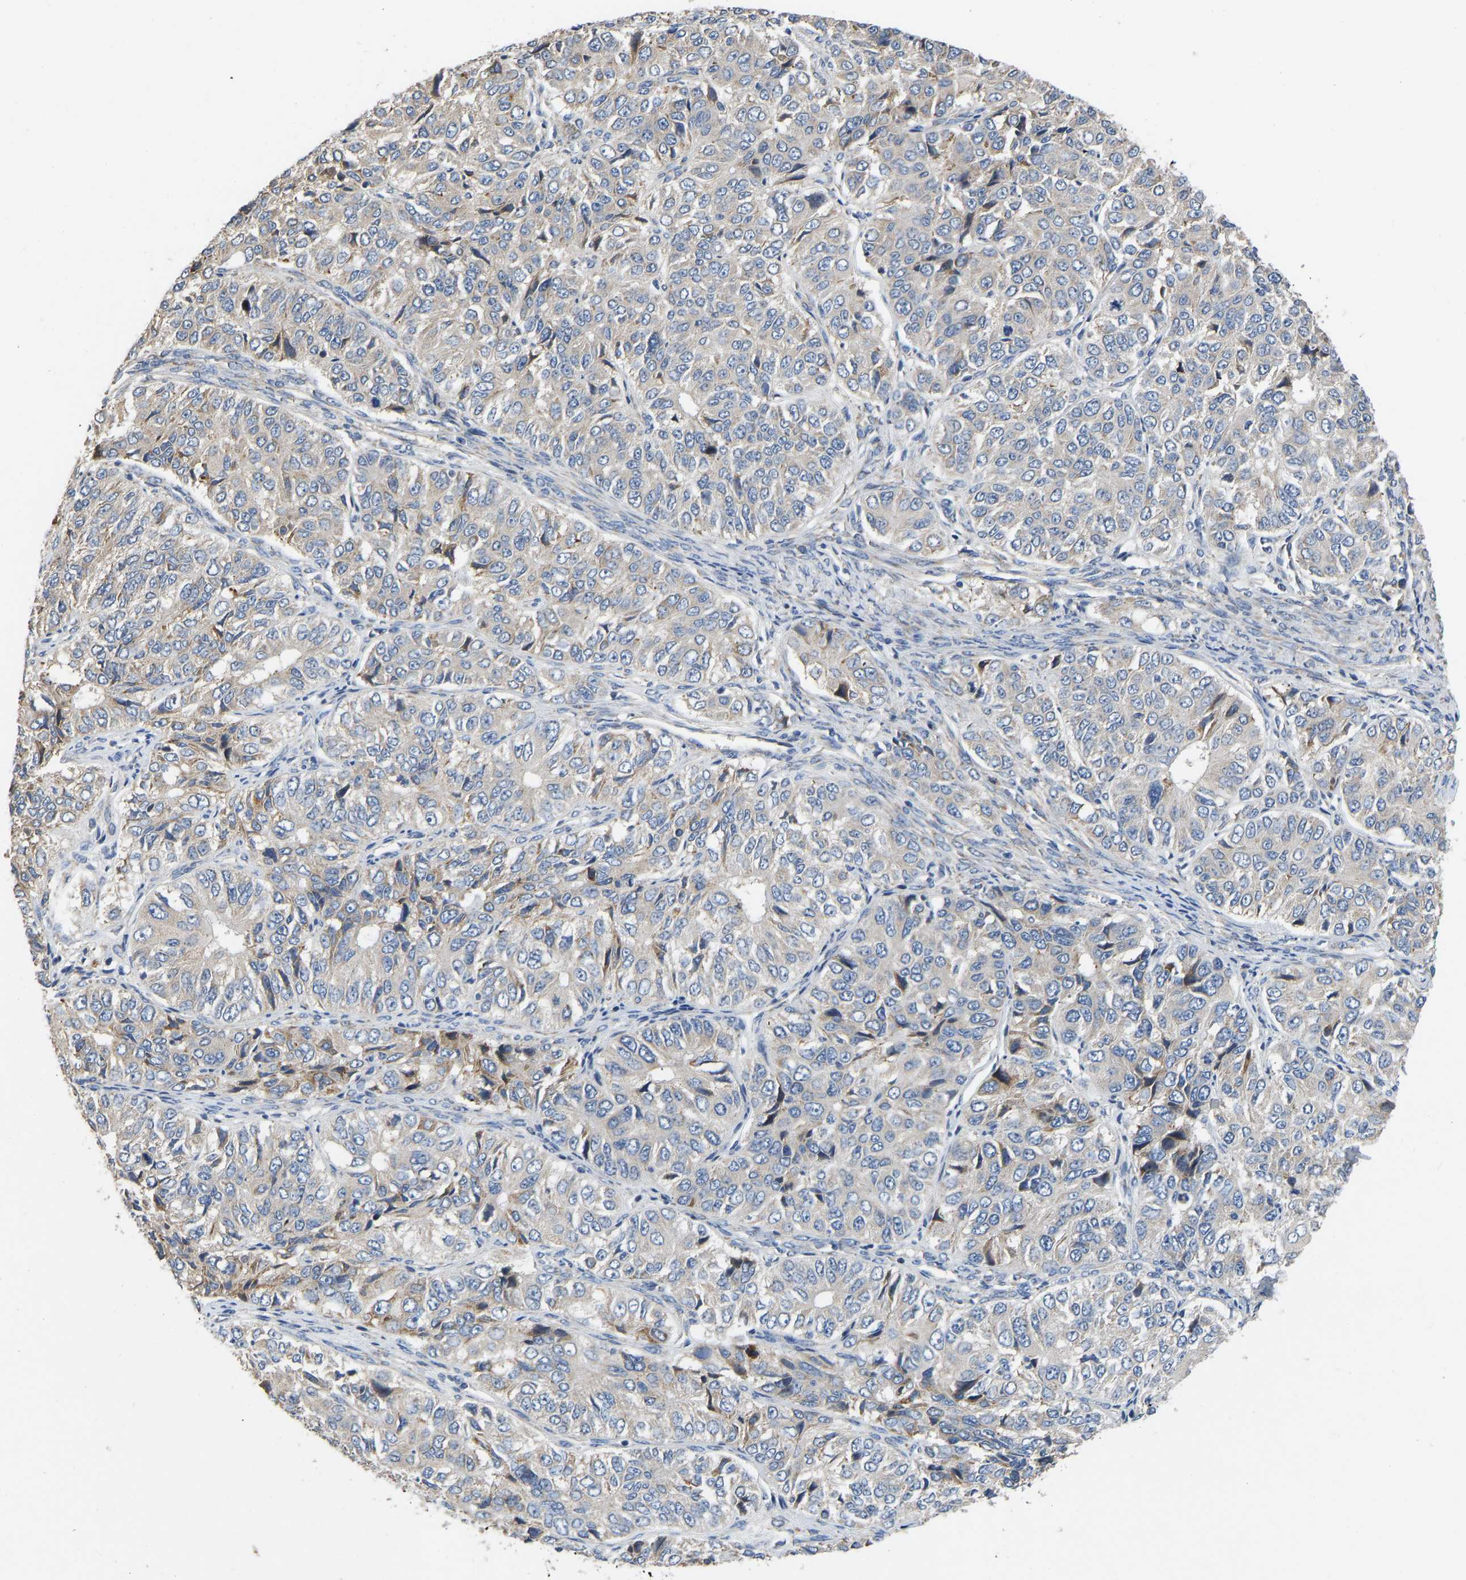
{"staining": {"intensity": "weak", "quantity": "<25%", "location": "cytoplasmic/membranous"}, "tissue": "ovarian cancer", "cell_type": "Tumor cells", "image_type": "cancer", "snomed": [{"axis": "morphology", "description": "Carcinoma, endometroid"}, {"axis": "topography", "description": "Ovary"}], "caption": "DAB (3,3'-diaminobenzidine) immunohistochemical staining of human ovarian cancer displays no significant positivity in tumor cells.", "gene": "TMEM150A", "patient": {"sex": "female", "age": 51}}